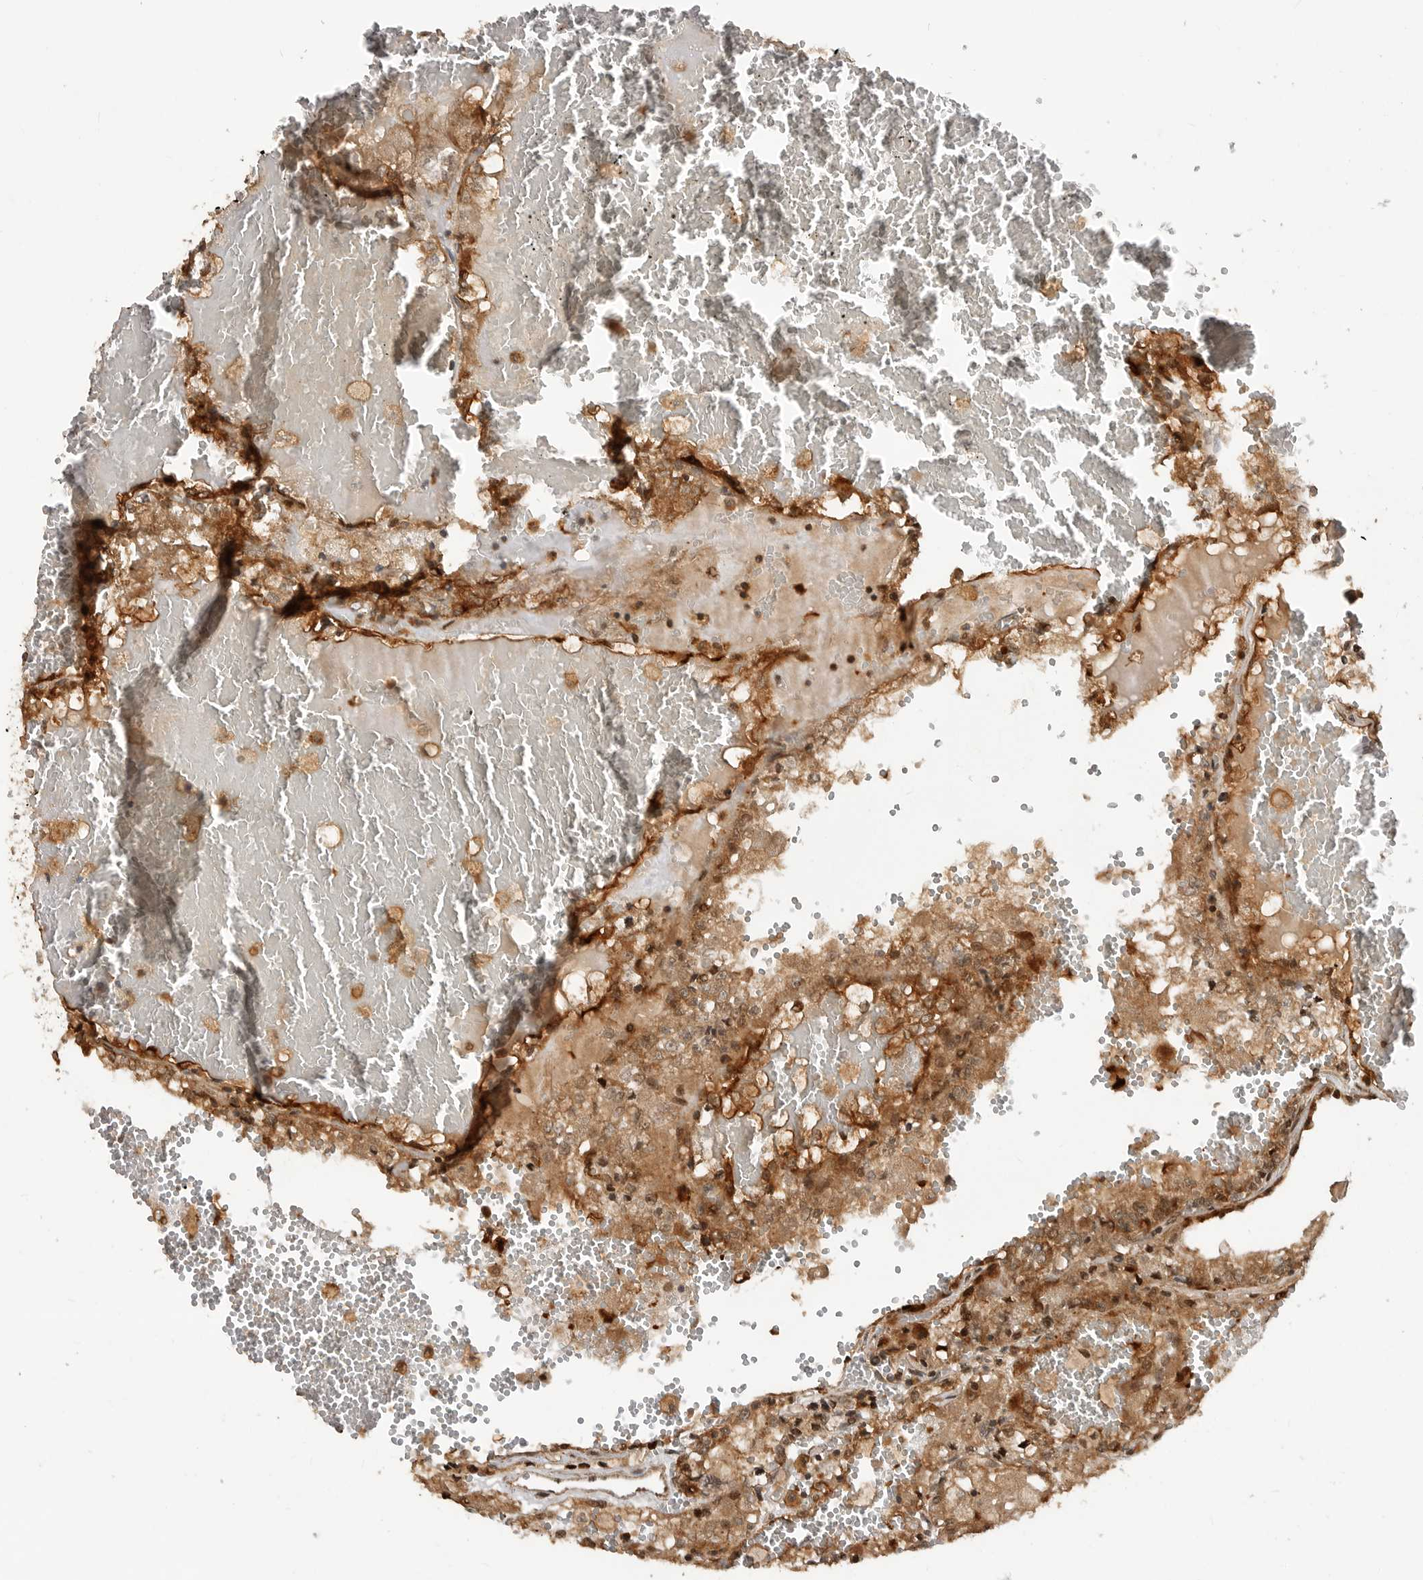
{"staining": {"intensity": "moderate", "quantity": ">75%", "location": "cytoplasmic/membranous"}, "tissue": "renal cancer", "cell_type": "Tumor cells", "image_type": "cancer", "snomed": [{"axis": "morphology", "description": "Adenocarcinoma, NOS"}, {"axis": "topography", "description": "Kidney"}], "caption": "Immunohistochemistry of renal adenocarcinoma reveals medium levels of moderate cytoplasmic/membranous positivity in about >75% of tumor cells.", "gene": "ADPRS", "patient": {"sex": "female", "age": 56}}